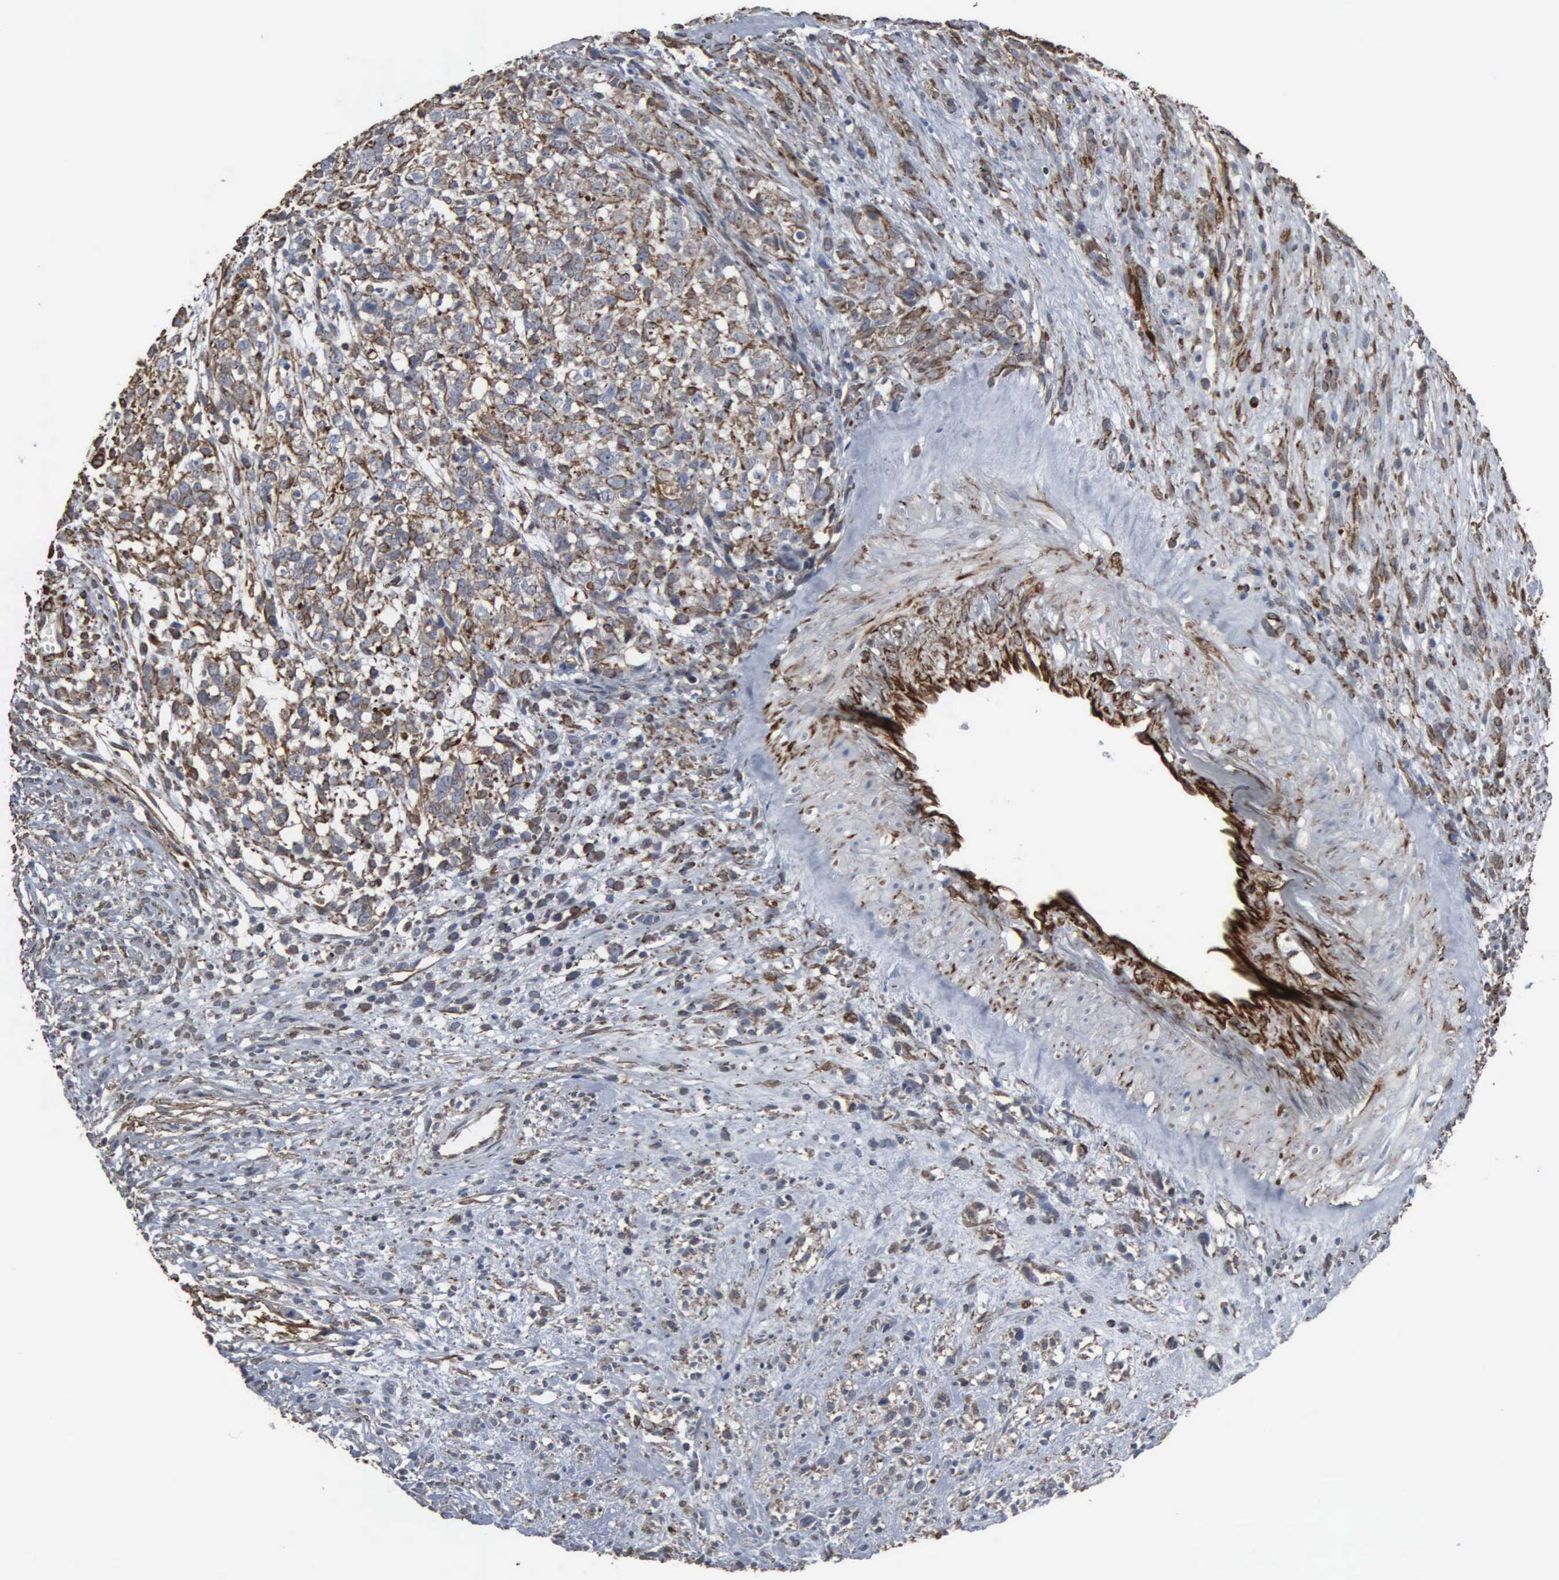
{"staining": {"intensity": "weak", "quantity": "25%-75%", "location": "cytoplasmic/membranous,nuclear"}, "tissue": "glioma", "cell_type": "Tumor cells", "image_type": "cancer", "snomed": [{"axis": "morphology", "description": "Glioma, malignant, High grade"}, {"axis": "topography", "description": "Brain"}], "caption": "The micrograph exhibits a brown stain indicating the presence of a protein in the cytoplasmic/membranous and nuclear of tumor cells in malignant glioma (high-grade).", "gene": "CCNE1", "patient": {"sex": "male", "age": 66}}